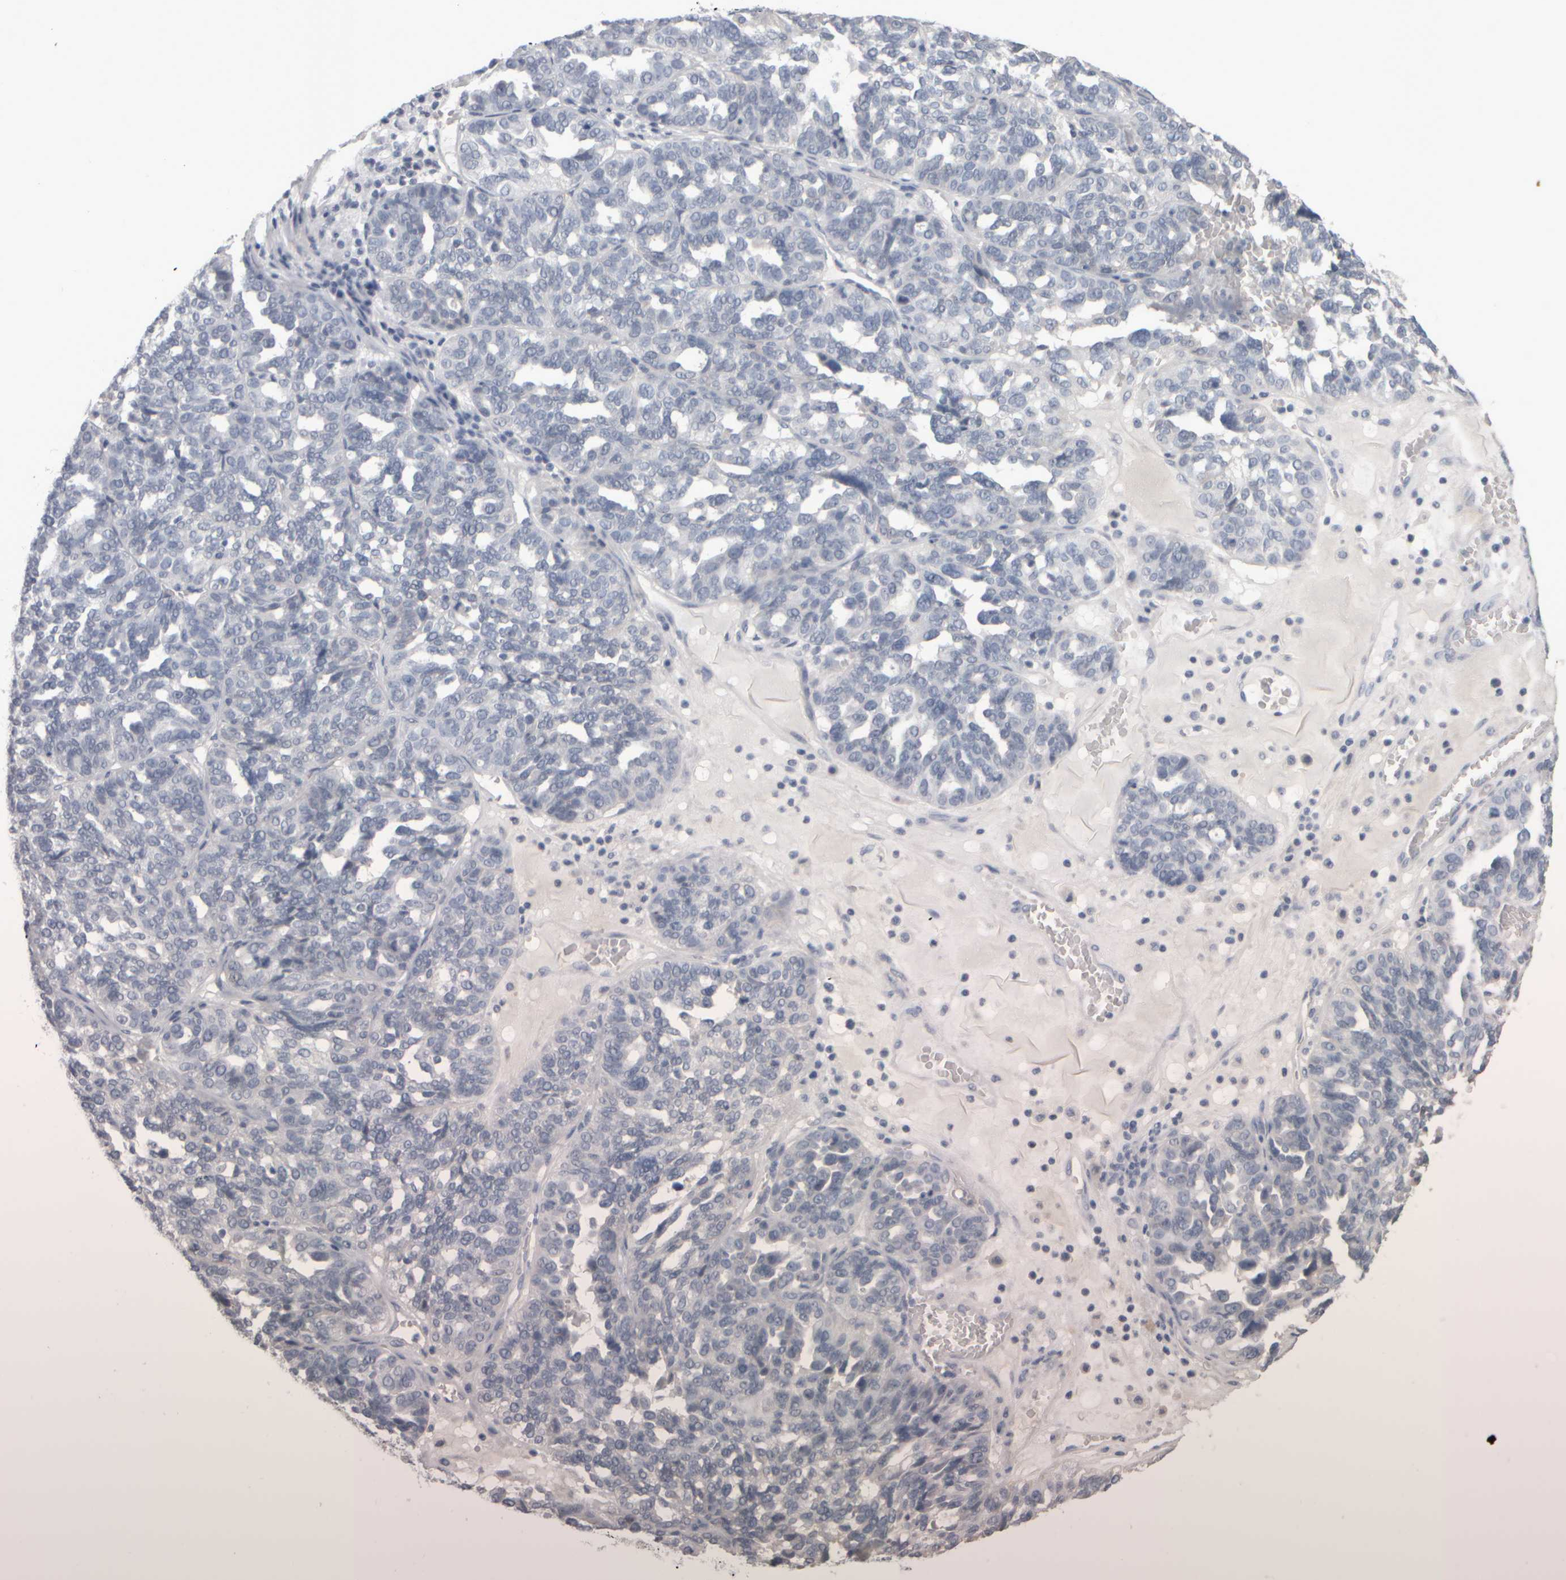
{"staining": {"intensity": "negative", "quantity": "none", "location": "none"}, "tissue": "ovarian cancer", "cell_type": "Tumor cells", "image_type": "cancer", "snomed": [{"axis": "morphology", "description": "Cystadenocarcinoma, serous, NOS"}, {"axis": "topography", "description": "Ovary"}], "caption": "A high-resolution histopathology image shows immunohistochemistry staining of ovarian cancer, which reveals no significant staining in tumor cells.", "gene": "EPHX2", "patient": {"sex": "female", "age": 59}}